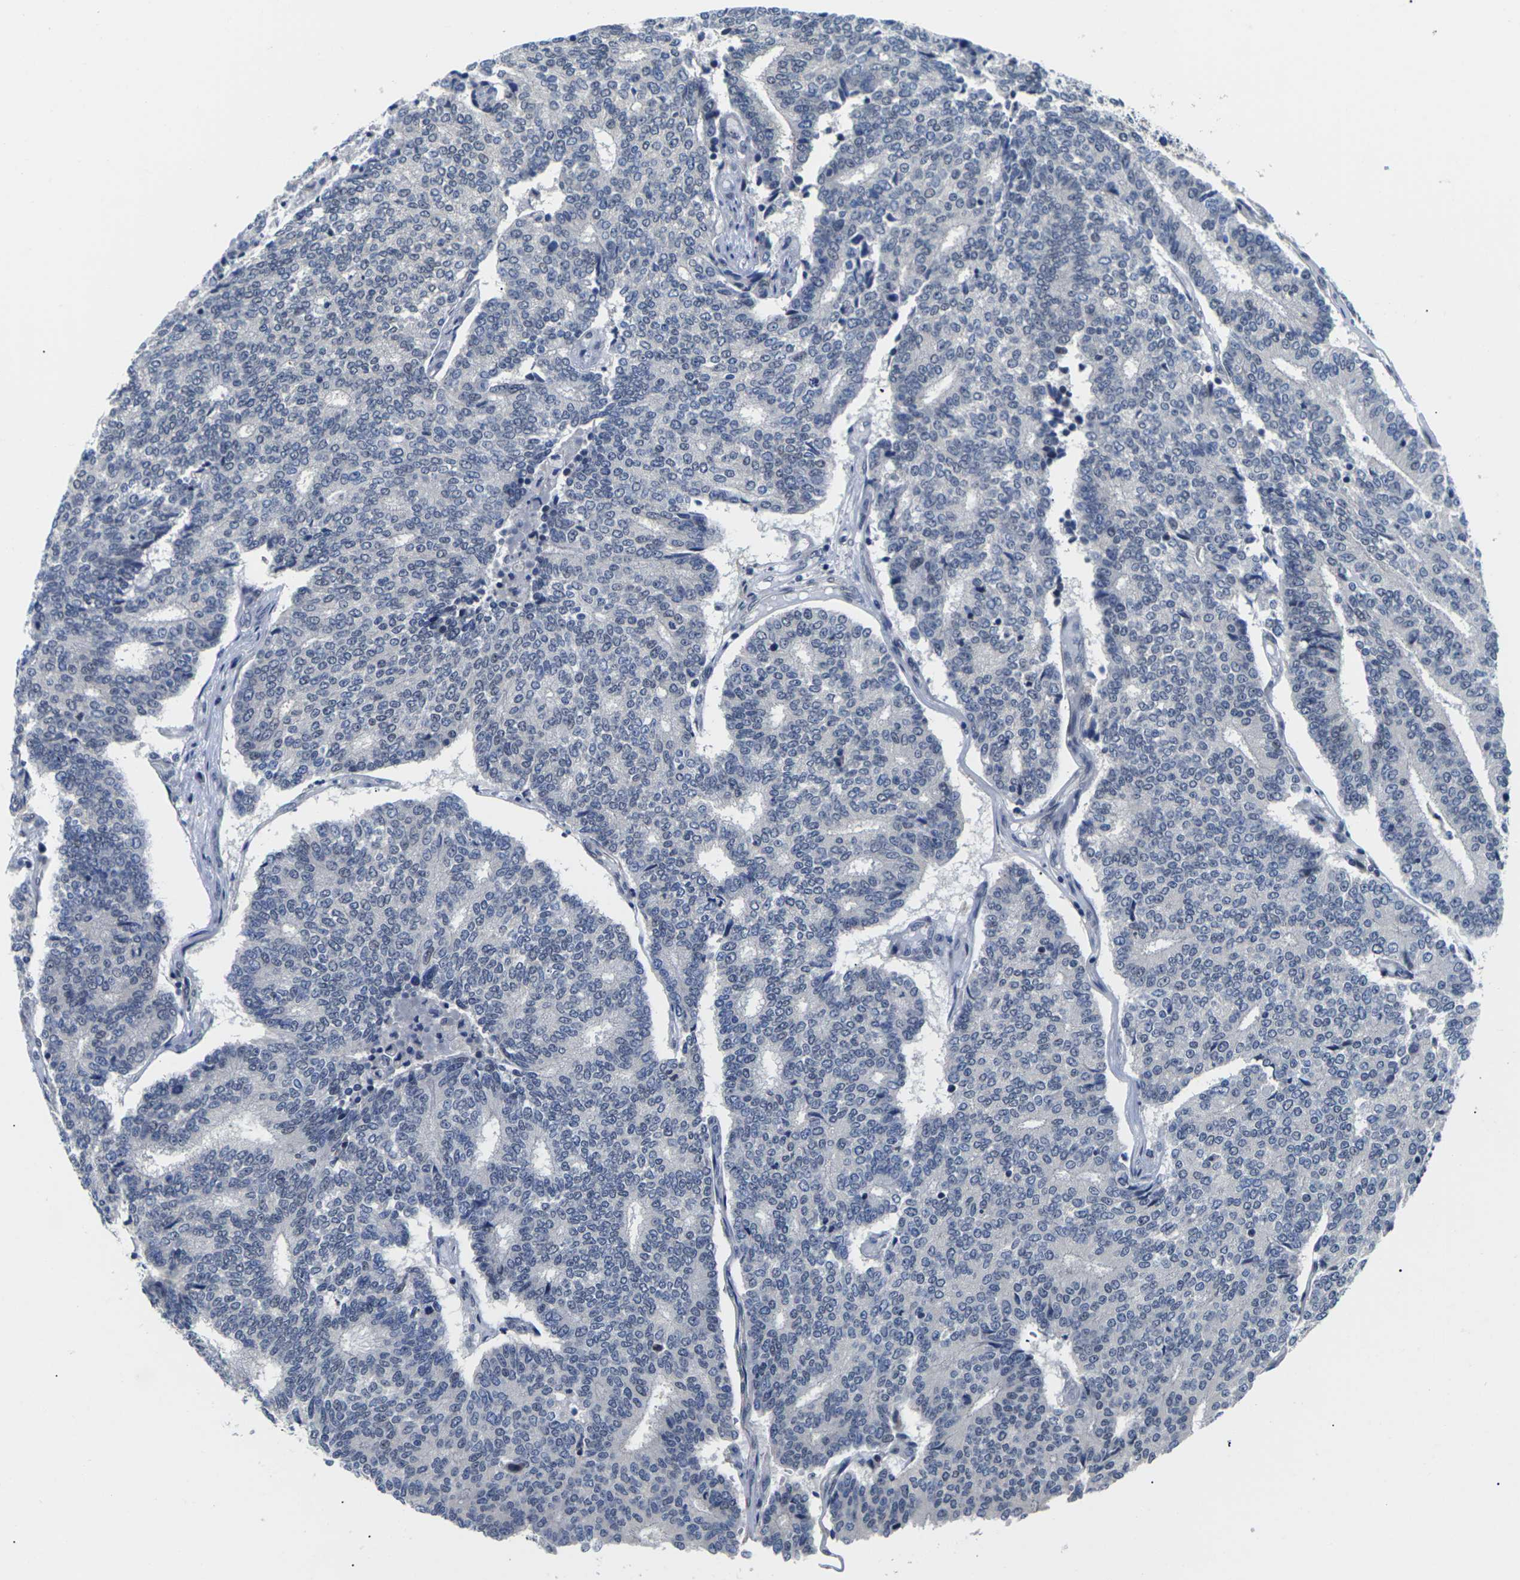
{"staining": {"intensity": "negative", "quantity": "none", "location": "none"}, "tissue": "prostate cancer", "cell_type": "Tumor cells", "image_type": "cancer", "snomed": [{"axis": "morphology", "description": "Normal tissue, NOS"}, {"axis": "morphology", "description": "Adenocarcinoma, High grade"}, {"axis": "topography", "description": "Prostate"}, {"axis": "topography", "description": "Seminal veicle"}], "caption": "DAB immunohistochemical staining of human prostate cancer (adenocarcinoma (high-grade)) exhibits no significant staining in tumor cells.", "gene": "ST6GAL2", "patient": {"sex": "male", "age": 55}}